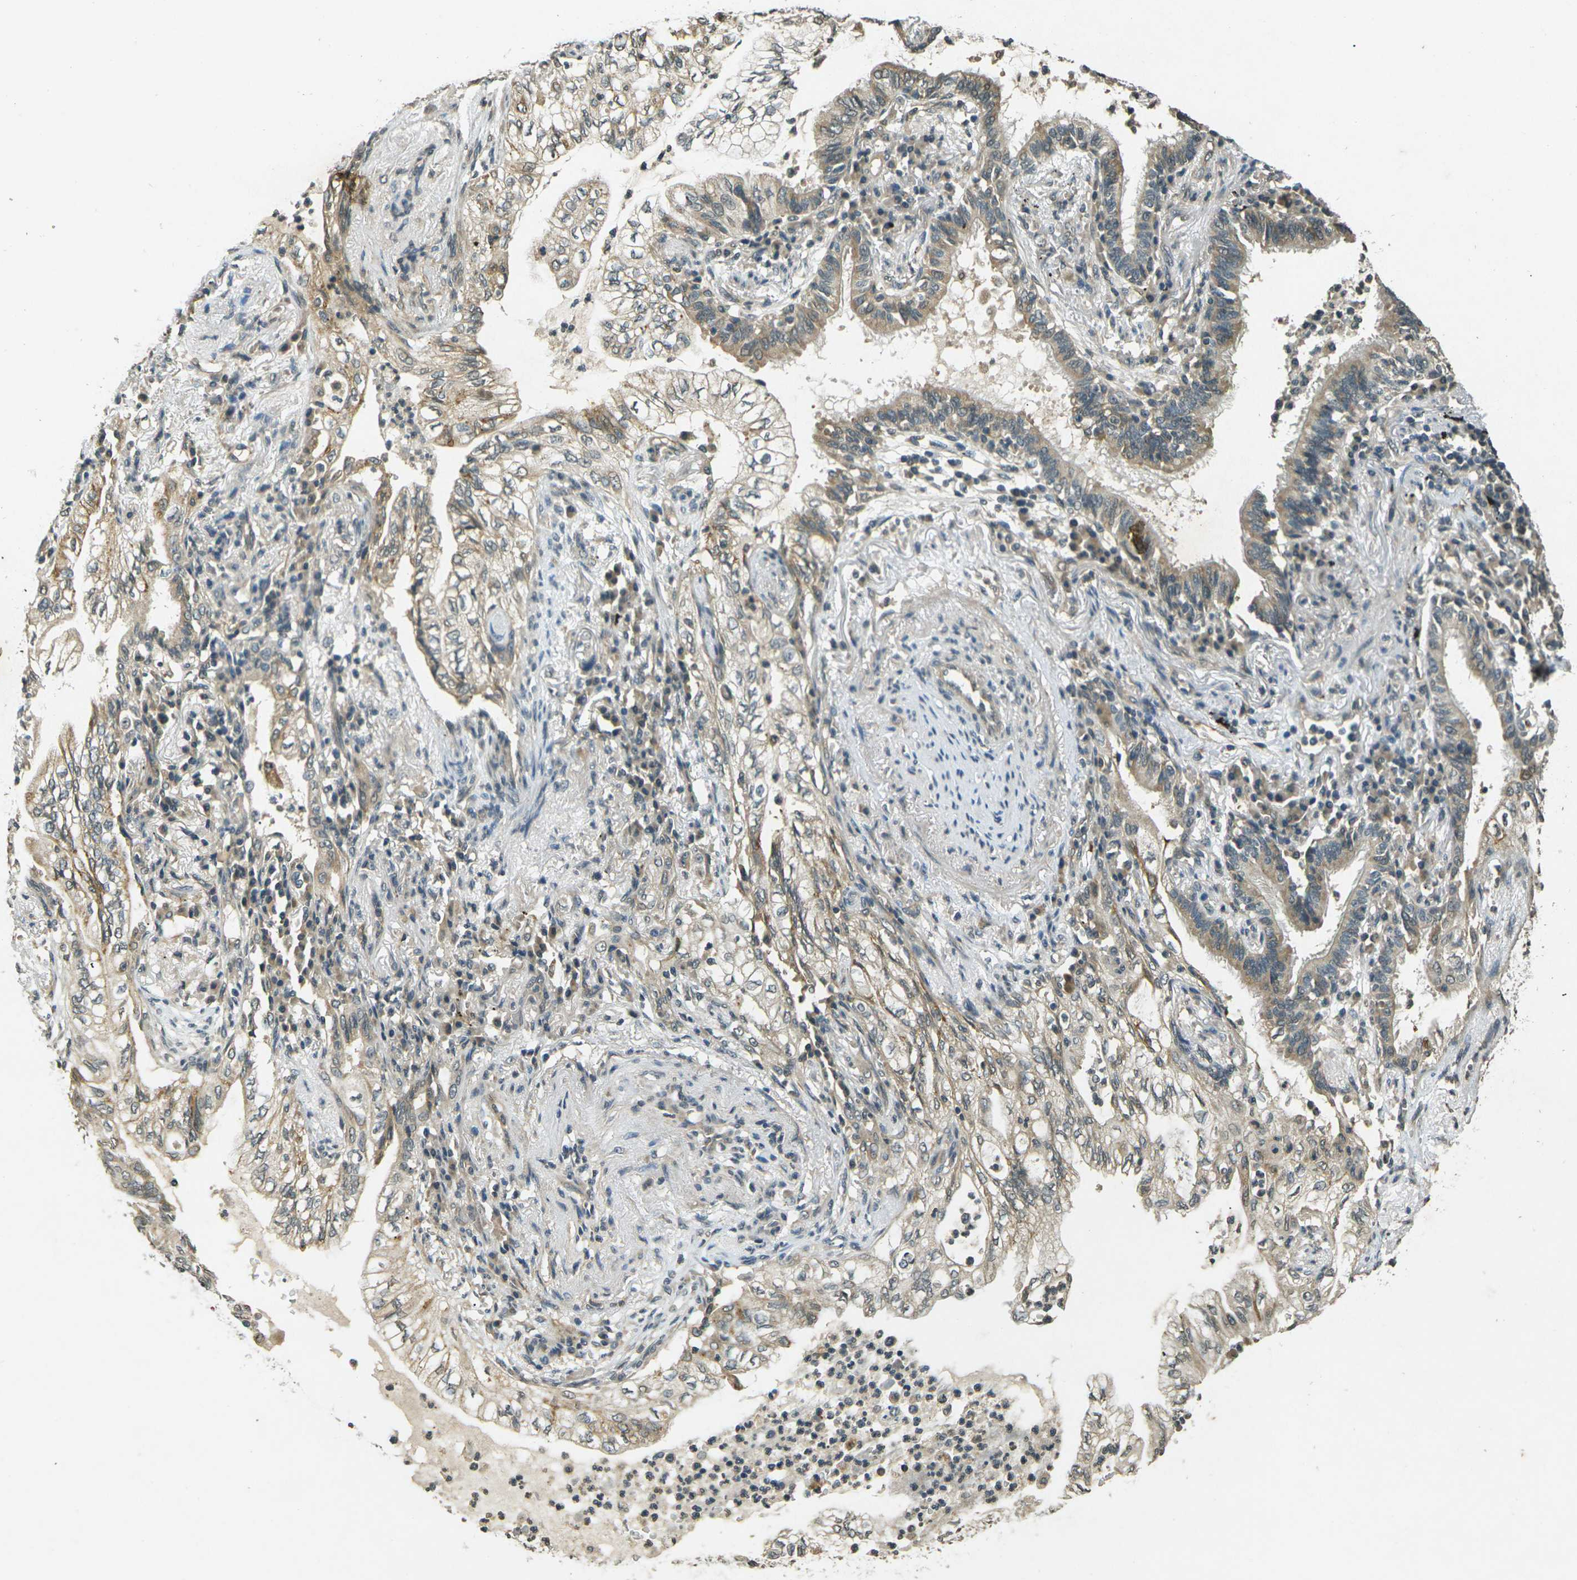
{"staining": {"intensity": "moderate", "quantity": ">75%", "location": "cytoplasmic/membranous"}, "tissue": "lung cancer", "cell_type": "Tumor cells", "image_type": "cancer", "snomed": [{"axis": "morphology", "description": "Normal tissue, NOS"}, {"axis": "morphology", "description": "Adenocarcinoma, NOS"}, {"axis": "topography", "description": "Bronchus"}, {"axis": "topography", "description": "Lung"}], "caption": "Lung cancer stained with a protein marker demonstrates moderate staining in tumor cells.", "gene": "PDE2A", "patient": {"sex": "female", "age": 70}}